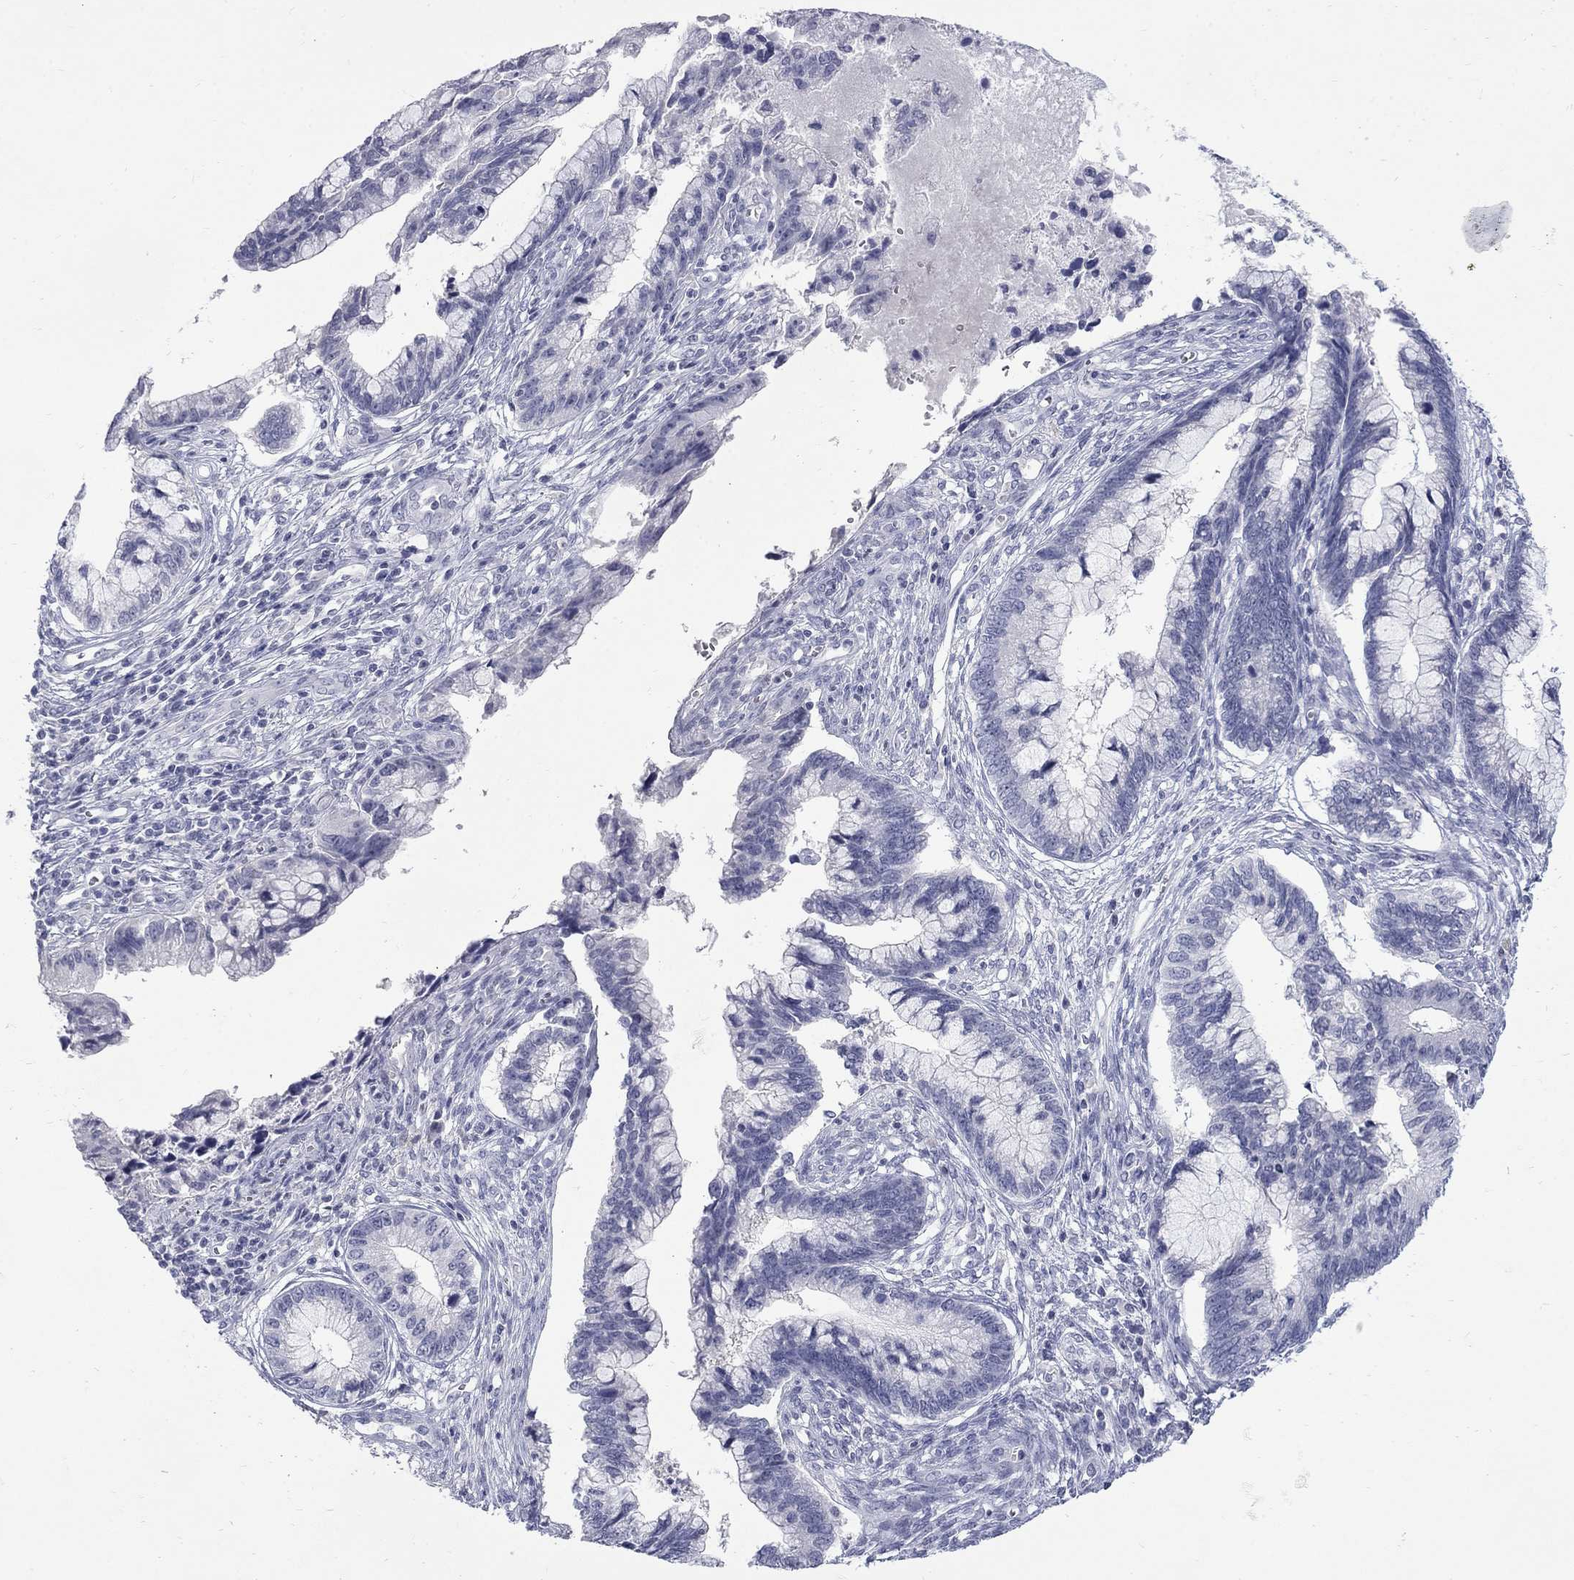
{"staining": {"intensity": "negative", "quantity": "none", "location": "none"}, "tissue": "cervical cancer", "cell_type": "Tumor cells", "image_type": "cancer", "snomed": [{"axis": "morphology", "description": "Adenocarcinoma, NOS"}, {"axis": "topography", "description": "Cervix"}], "caption": "The photomicrograph demonstrates no staining of tumor cells in cervical adenocarcinoma.", "gene": "CTNND2", "patient": {"sex": "female", "age": 44}}